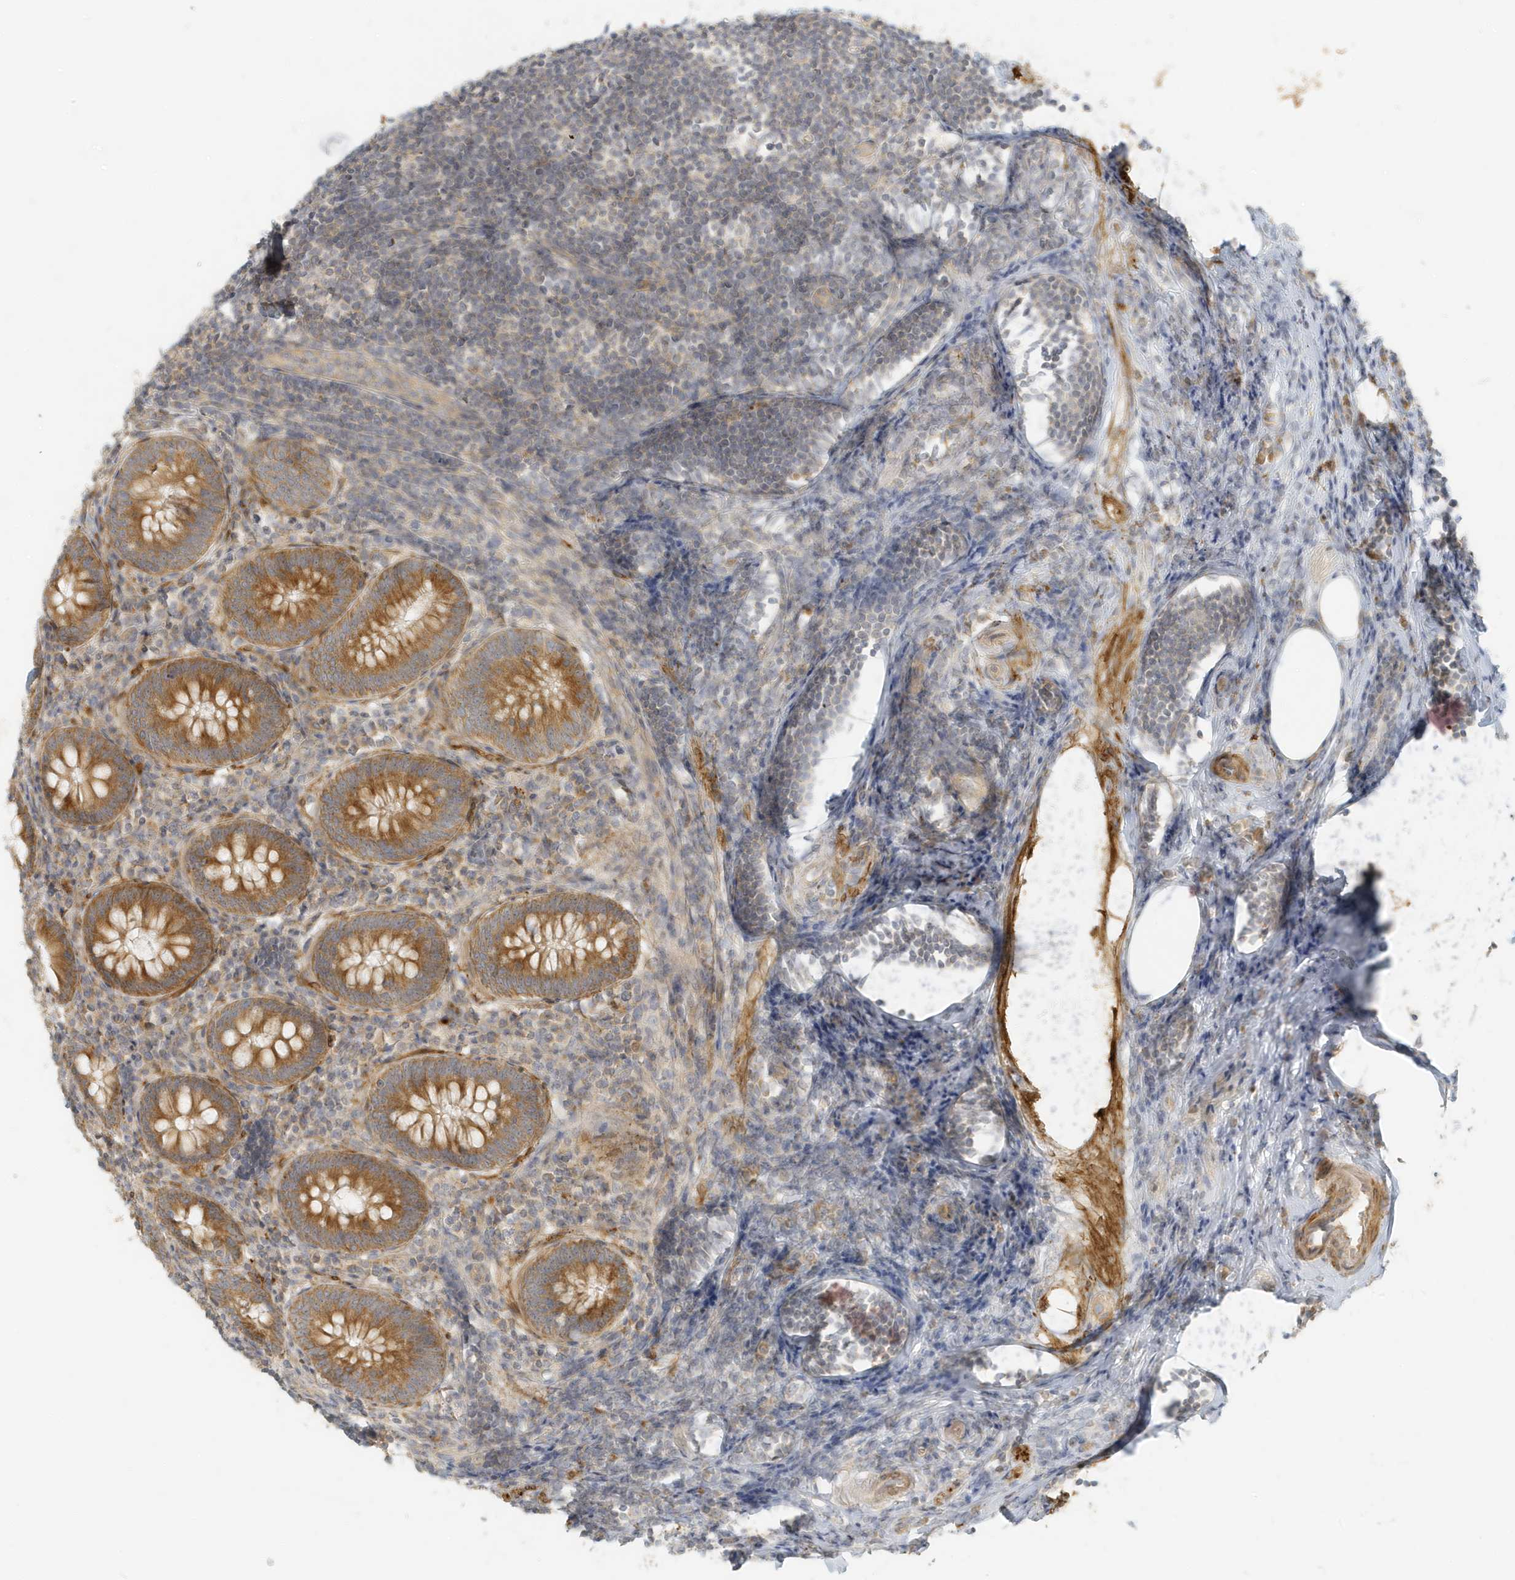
{"staining": {"intensity": "moderate", "quantity": ">75%", "location": "cytoplasmic/membranous"}, "tissue": "appendix", "cell_type": "Glandular cells", "image_type": "normal", "snomed": [{"axis": "morphology", "description": "Normal tissue, NOS"}, {"axis": "topography", "description": "Appendix"}], "caption": "Immunohistochemical staining of benign appendix displays >75% levels of moderate cytoplasmic/membranous protein expression in about >75% of glandular cells.", "gene": "MCOLN1", "patient": {"sex": "female", "age": 54}}